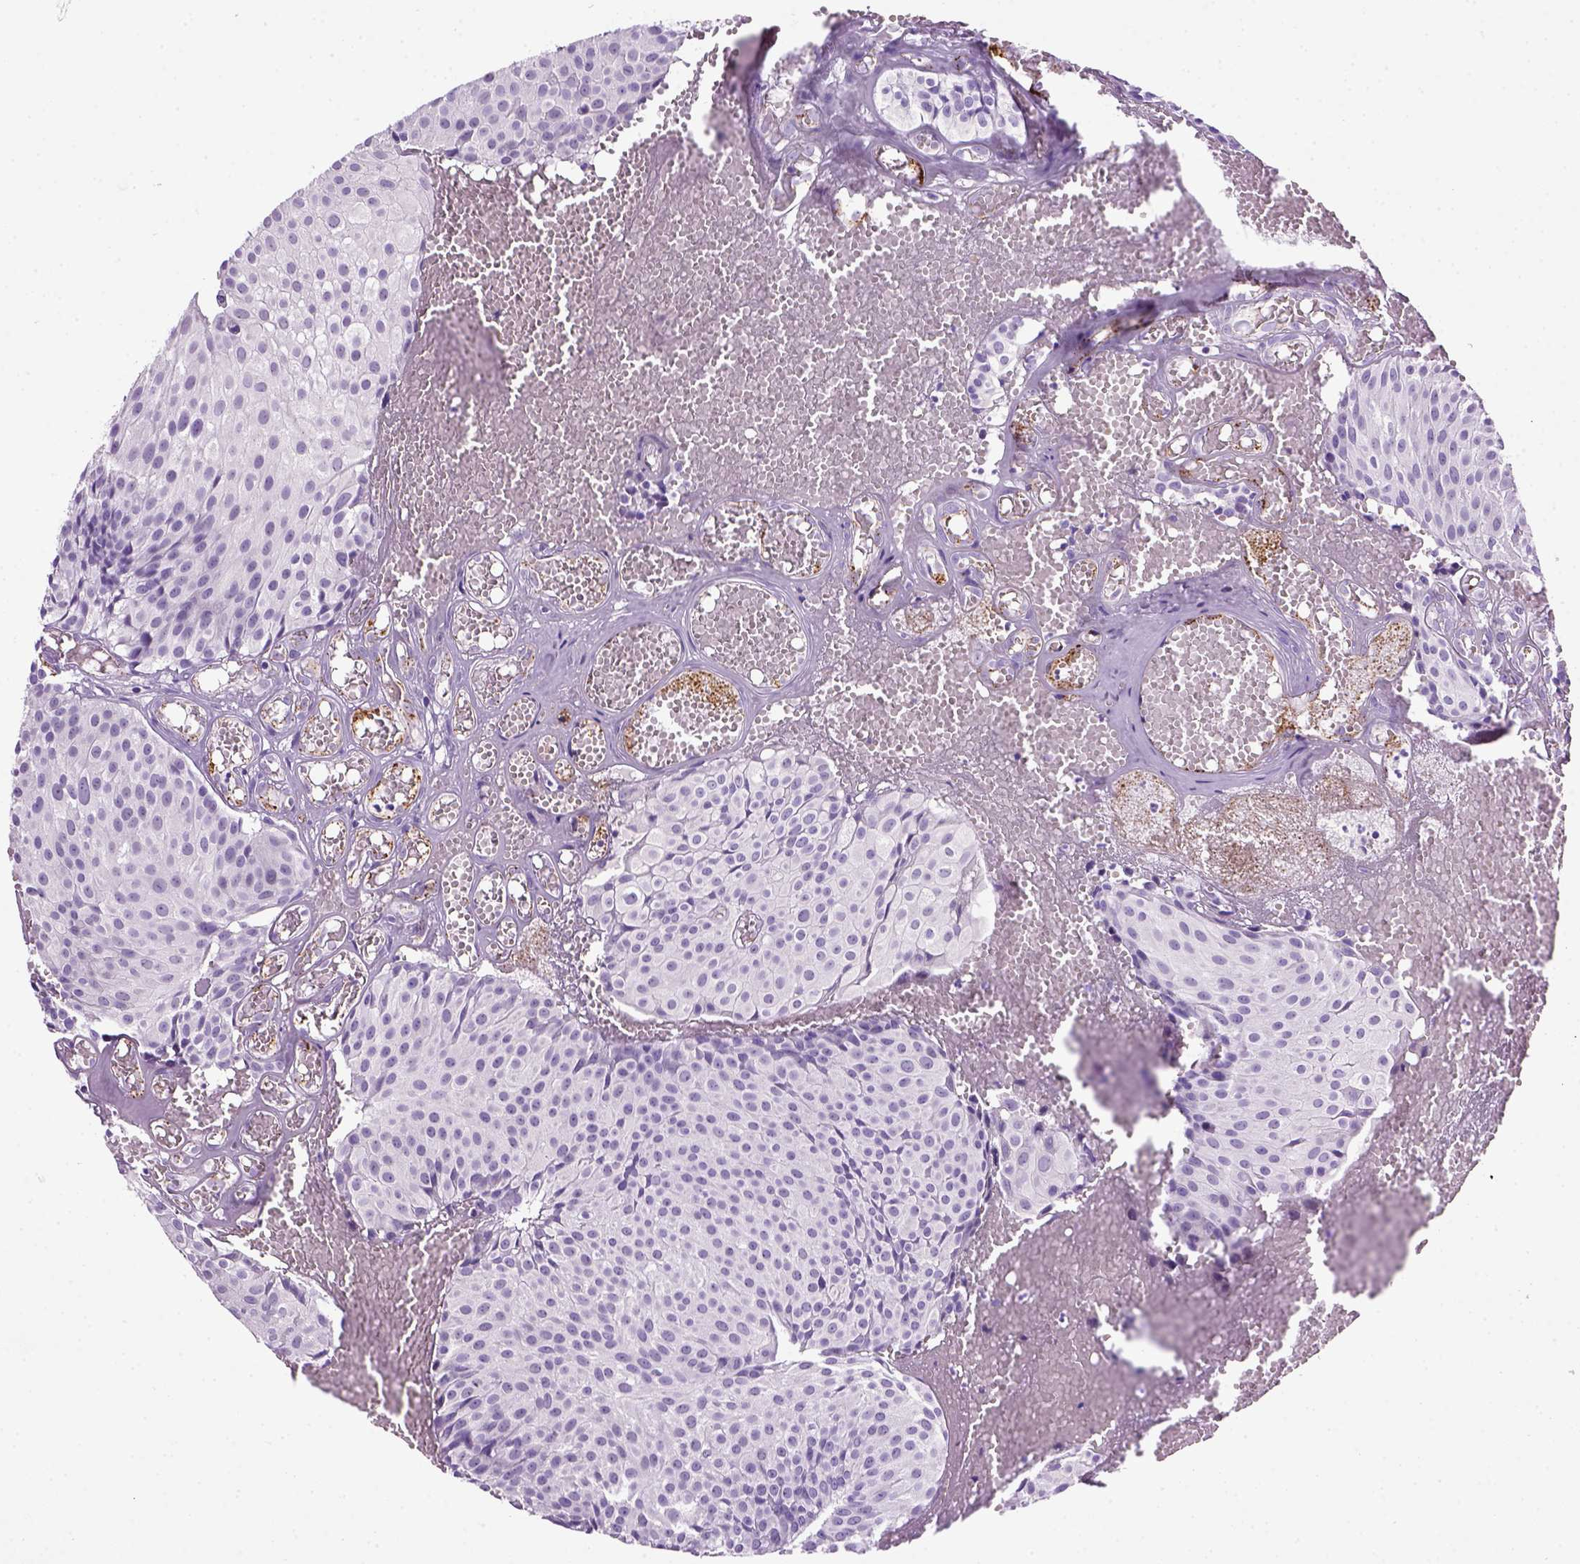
{"staining": {"intensity": "negative", "quantity": "none", "location": "none"}, "tissue": "urothelial cancer", "cell_type": "Tumor cells", "image_type": "cancer", "snomed": [{"axis": "morphology", "description": "Urothelial carcinoma, Low grade"}, {"axis": "topography", "description": "Urinary bladder"}], "caption": "Human urothelial cancer stained for a protein using IHC exhibits no expression in tumor cells.", "gene": "VWF", "patient": {"sex": "male", "age": 63}}